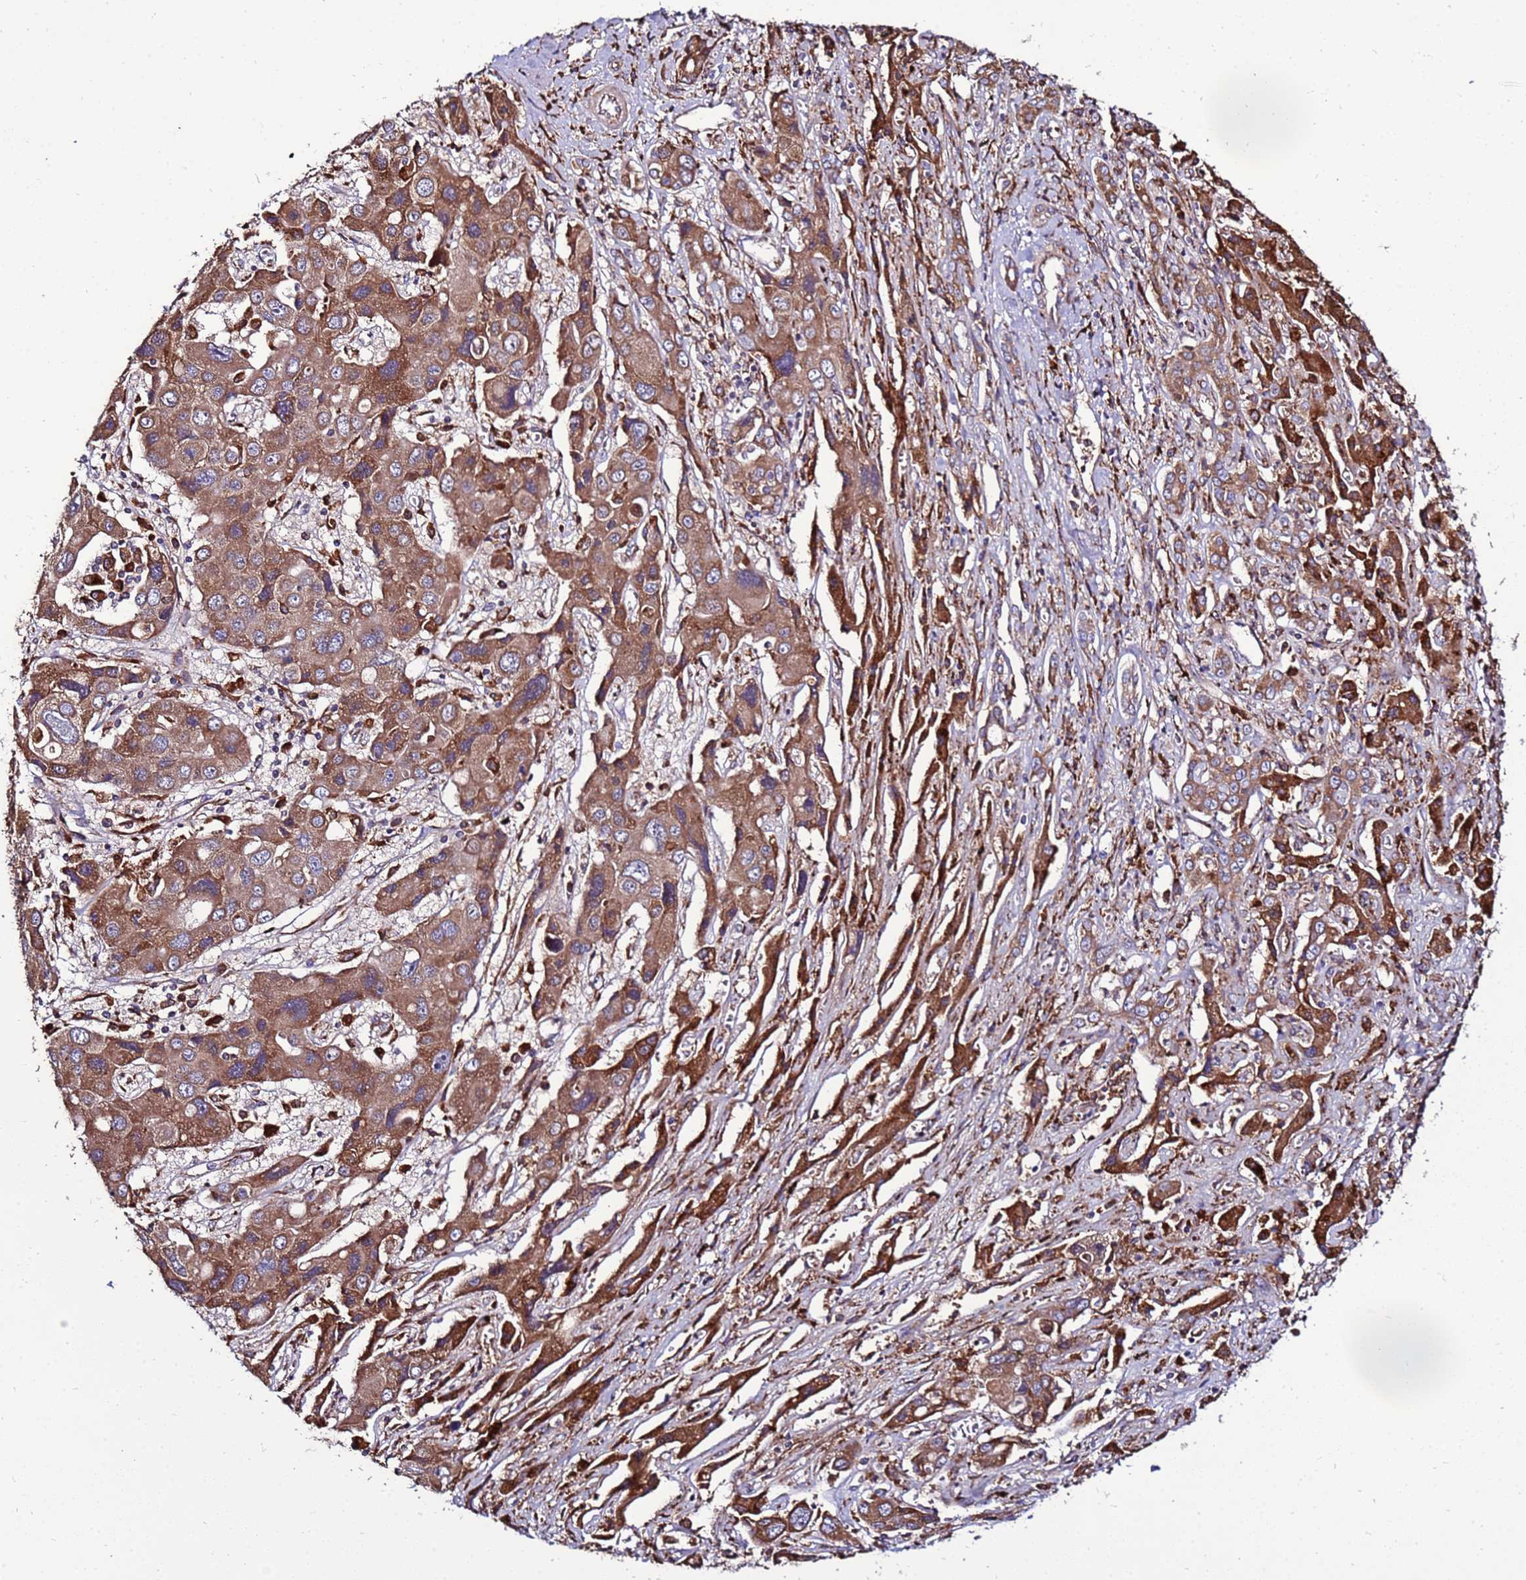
{"staining": {"intensity": "moderate", "quantity": ">75%", "location": "cytoplasmic/membranous"}, "tissue": "liver cancer", "cell_type": "Tumor cells", "image_type": "cancer", "snomed": [{"axis": "morphology", "description": "Cholangiocarcinoma"}, {"axis": "topography", "description": "Liver"}], "caption": "Cholangiocarcinoma (liver) stained with DAB (3,3'-diaminobenzidine) IHC demonstrates medium levels of moderate cytoplasmic/membranous positivity in about >75% of tumor cells.", "gene": "ANTKMT", "patient": {"sex": "male", "age": 67}}